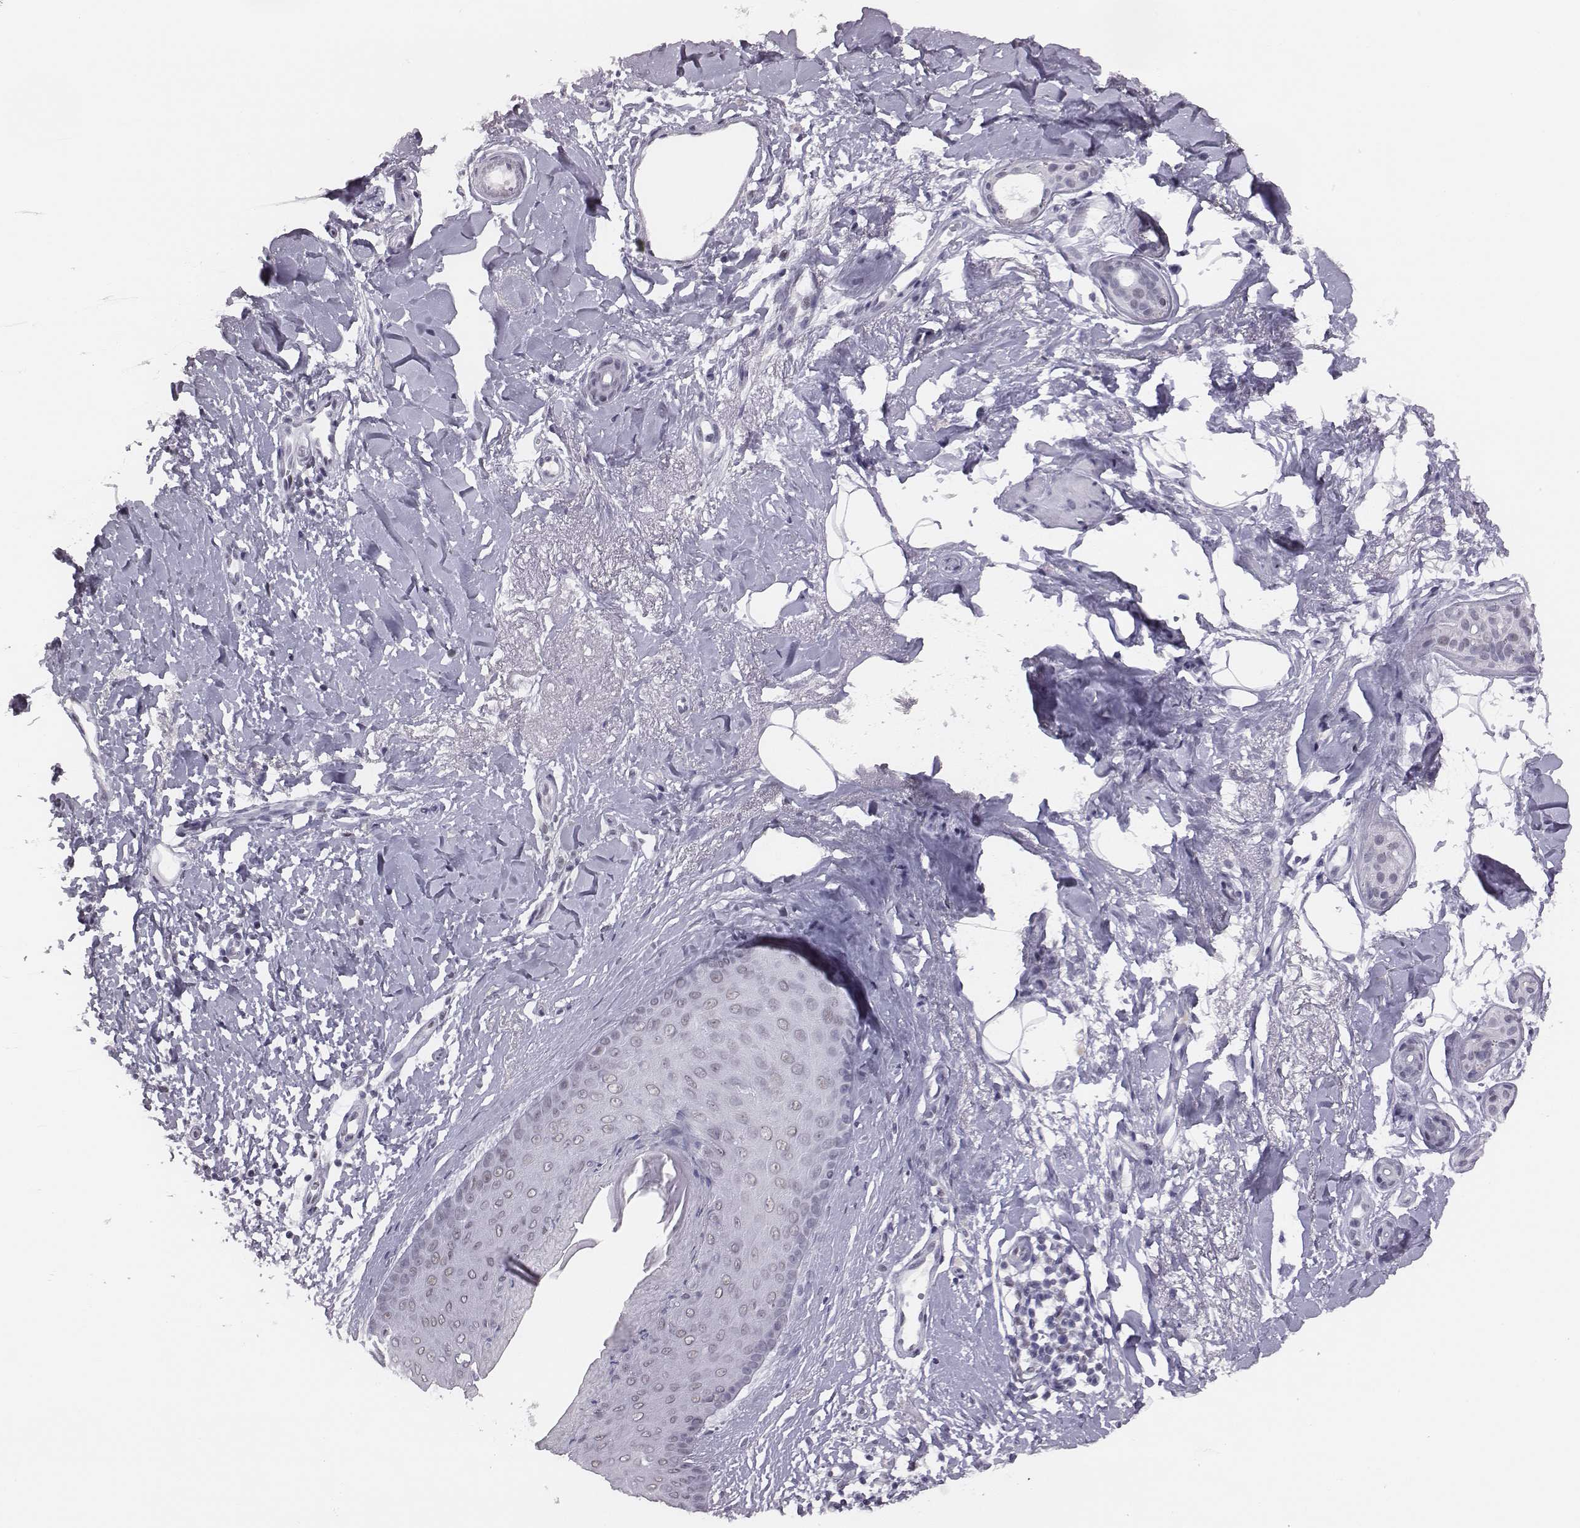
{"staining": {"intensity": "negative", "quantity": "none", "location": "none"}, "tissue": "skin cancer", "cell_type": "Tumor cells", "image_type": "cancer", "snomed": [{"axis": "morphology", "description": "Normal tissue, NOS"}, {"axis": "morphology", "description": "Basal cell carcinoma"}, {"axis": "topography", "description": "Skin"}], "caption": "High power microscopy micrograph of an immunohistochemistry micrograph of basal cell carcinoma (skin), revealing no significant expression in tumor cells.", "gene": "ACOD1", "patient": {"sex": "male", "age": 84}}